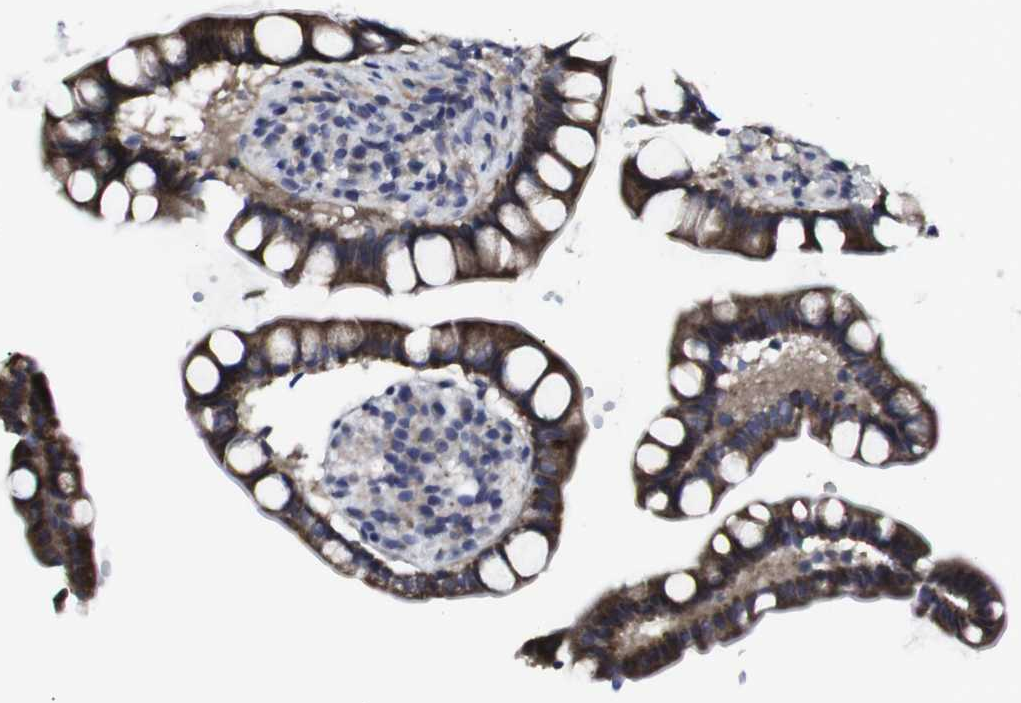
{"staining": {"intensity": "strong", "quantity": ">75%", "location": "cytoplasmic/membranous"}, "tissue": "small intestine", "cell_type": "Glandular cells", "image_type": "normal", "snomed": [{"axis": "morphology", "description": "Normal tissue, NOS"}, {"axis": "topography", "description": "Small intestine"}], "caption": "Protein expression analysis of benign human small intestine reveals strong cytoplasmic/membranous staining in about >75% of glandular cells.", "gene": "HPRT1", "patient": {"sex": "female", "age": 84}}